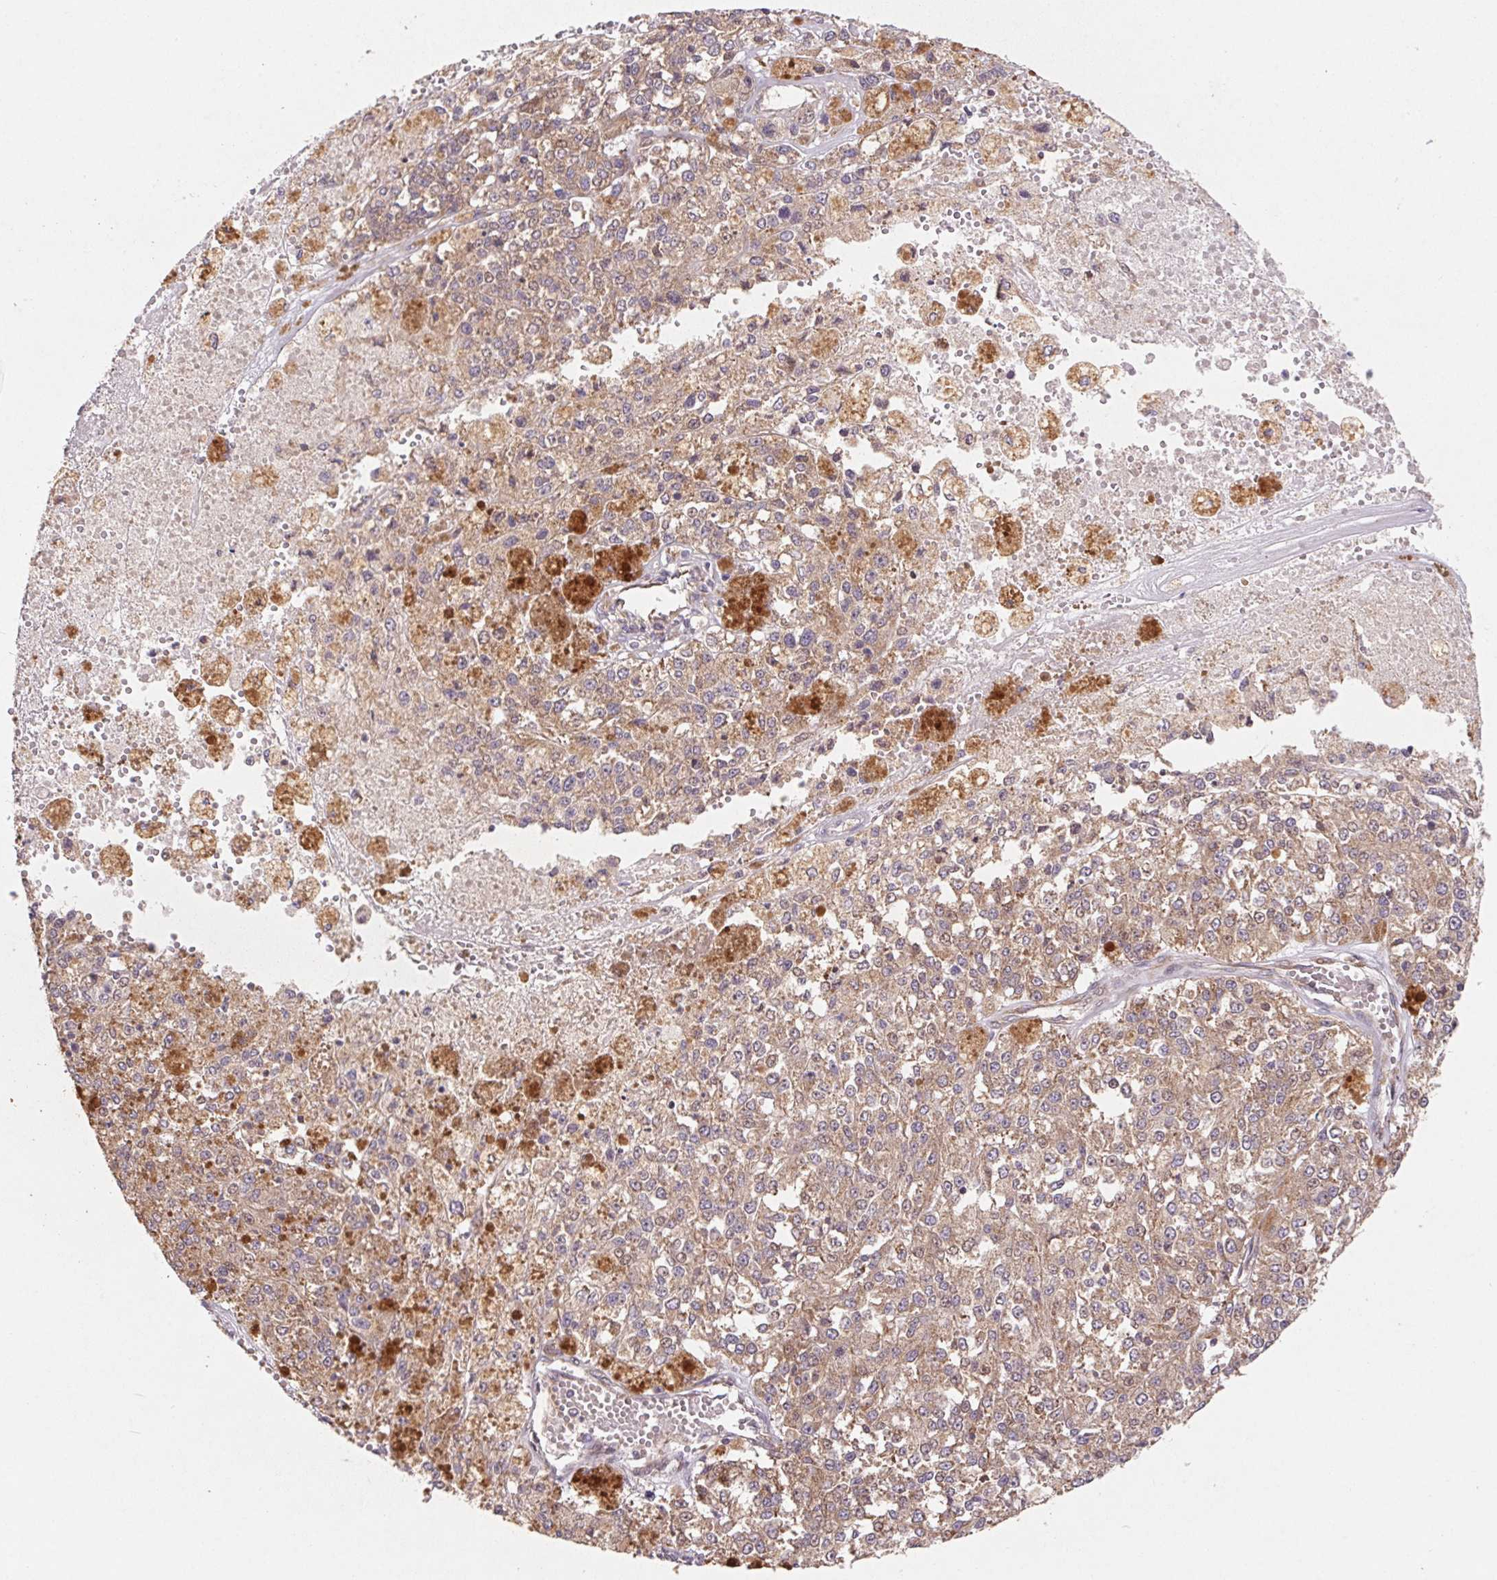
{"staining": {"intensity": "moderate", "quantity": ">75%", "location": "cytoplasmic/membranous"}, "tissue": "melanoma", "cell_type": "Tumor cells", "image_type": "cancer", "snomed": [{"axis": "morphology", "description": "Malignant melanoma, Metastatic site"}, {"axis": "topography", "description": "Lymph node"}], "caption": "IHC image of neoplastic tissue: human melanoma stained using immunohistochemistry (IHC) shows medium levels of moderate protein expression localized specifically in the cytoplasmic/membranous of tumor cells, appearing as a cytoplasmic/membranous brown color.", "gene": "RPL27A", "patient": {"sex": "female", "age": 64}}